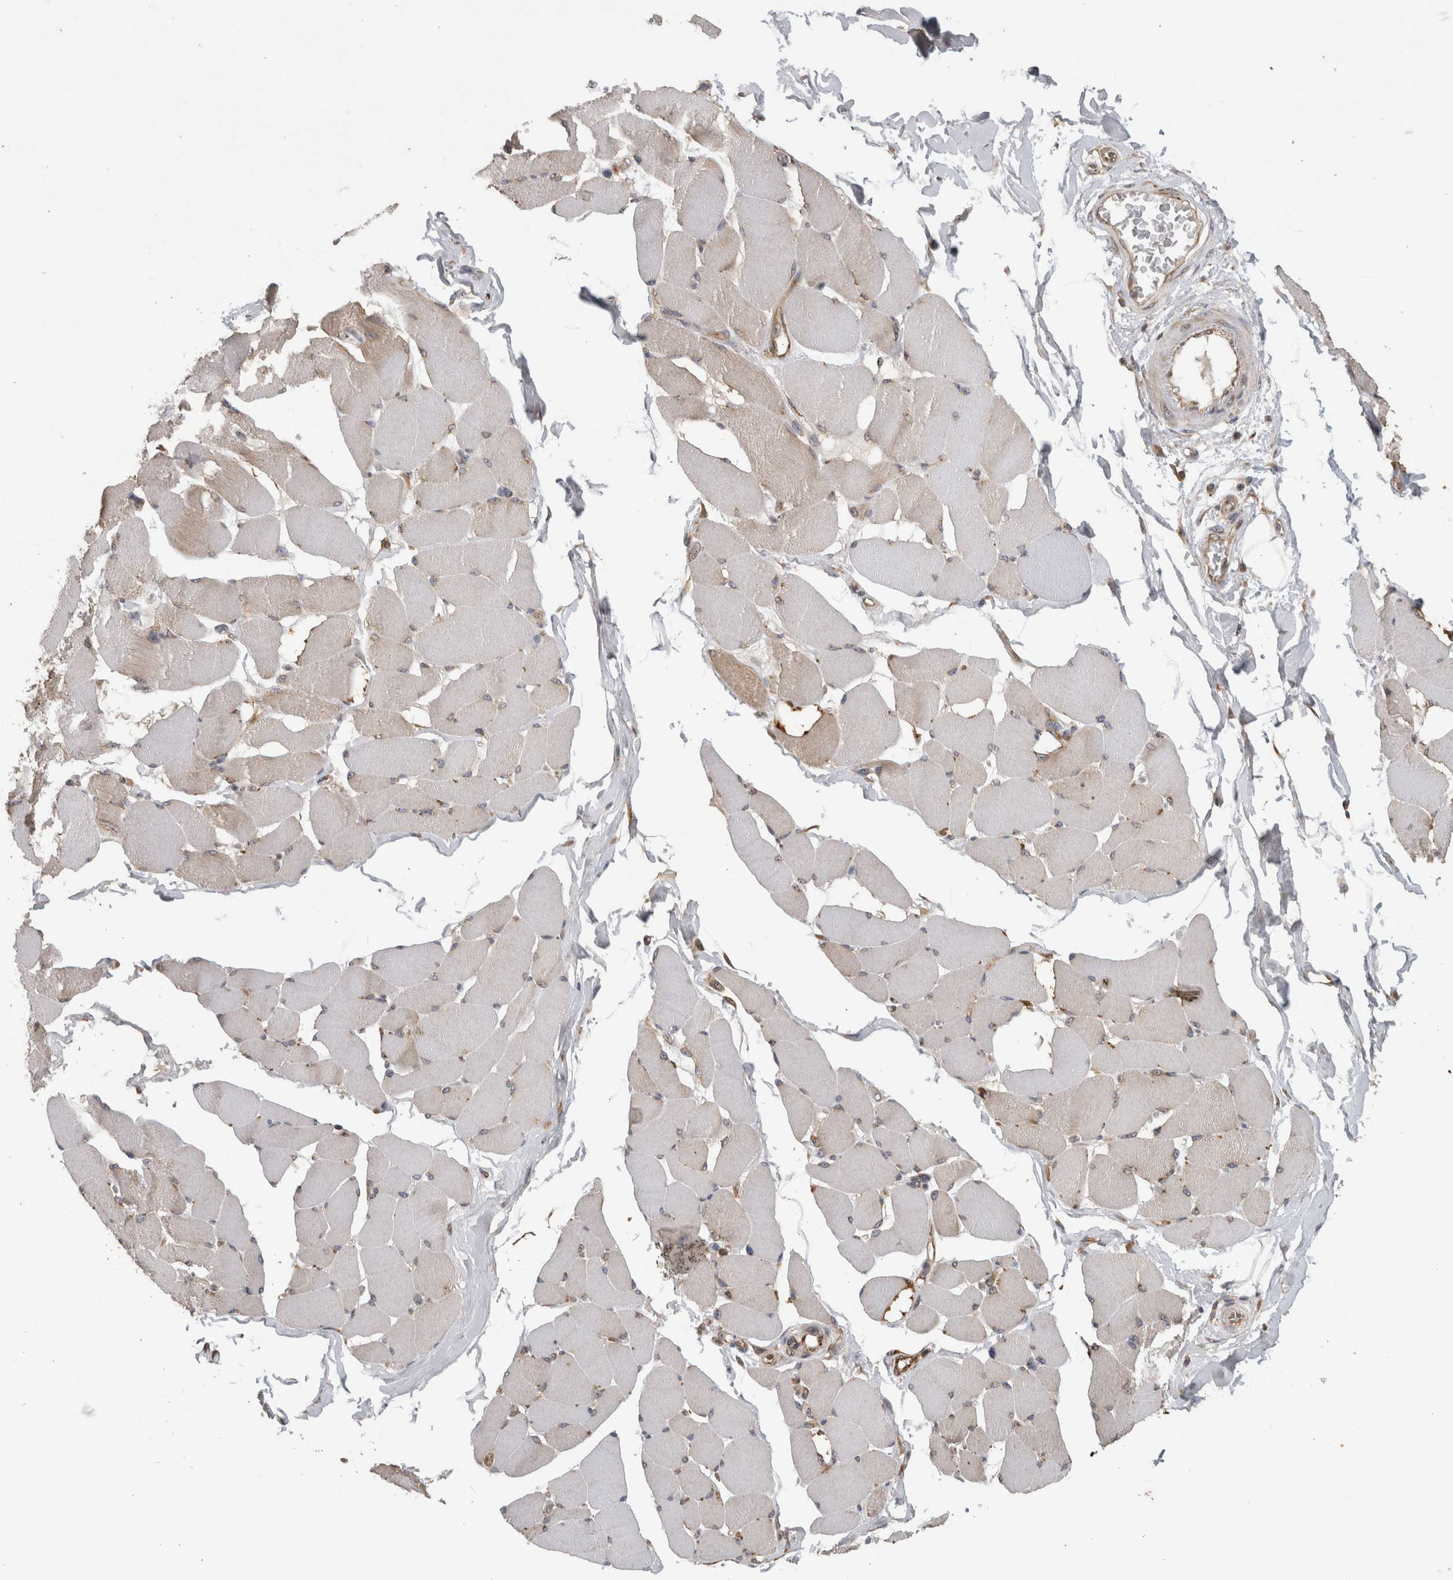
{"staining": {"intensity": "weak", "quantity": "<25%", "location": "cytoplasmic/membranous"}, "tissue": "skeletal muscle", "cell_type": "Myocytes", "image_type": "normal", "snomed": [{"axis": "morphology", "description": "Normal tissue, NOS"}, {"axis": "topography", "description": "Skin"}, {"axis": "topography", "description": "Skeletal muscle"}], "caption": "The image reveals no staining of myocytes in normal skeletal muscle.", "gene": "ATXN2", "patient": {"sex": "male", "age": 83}}